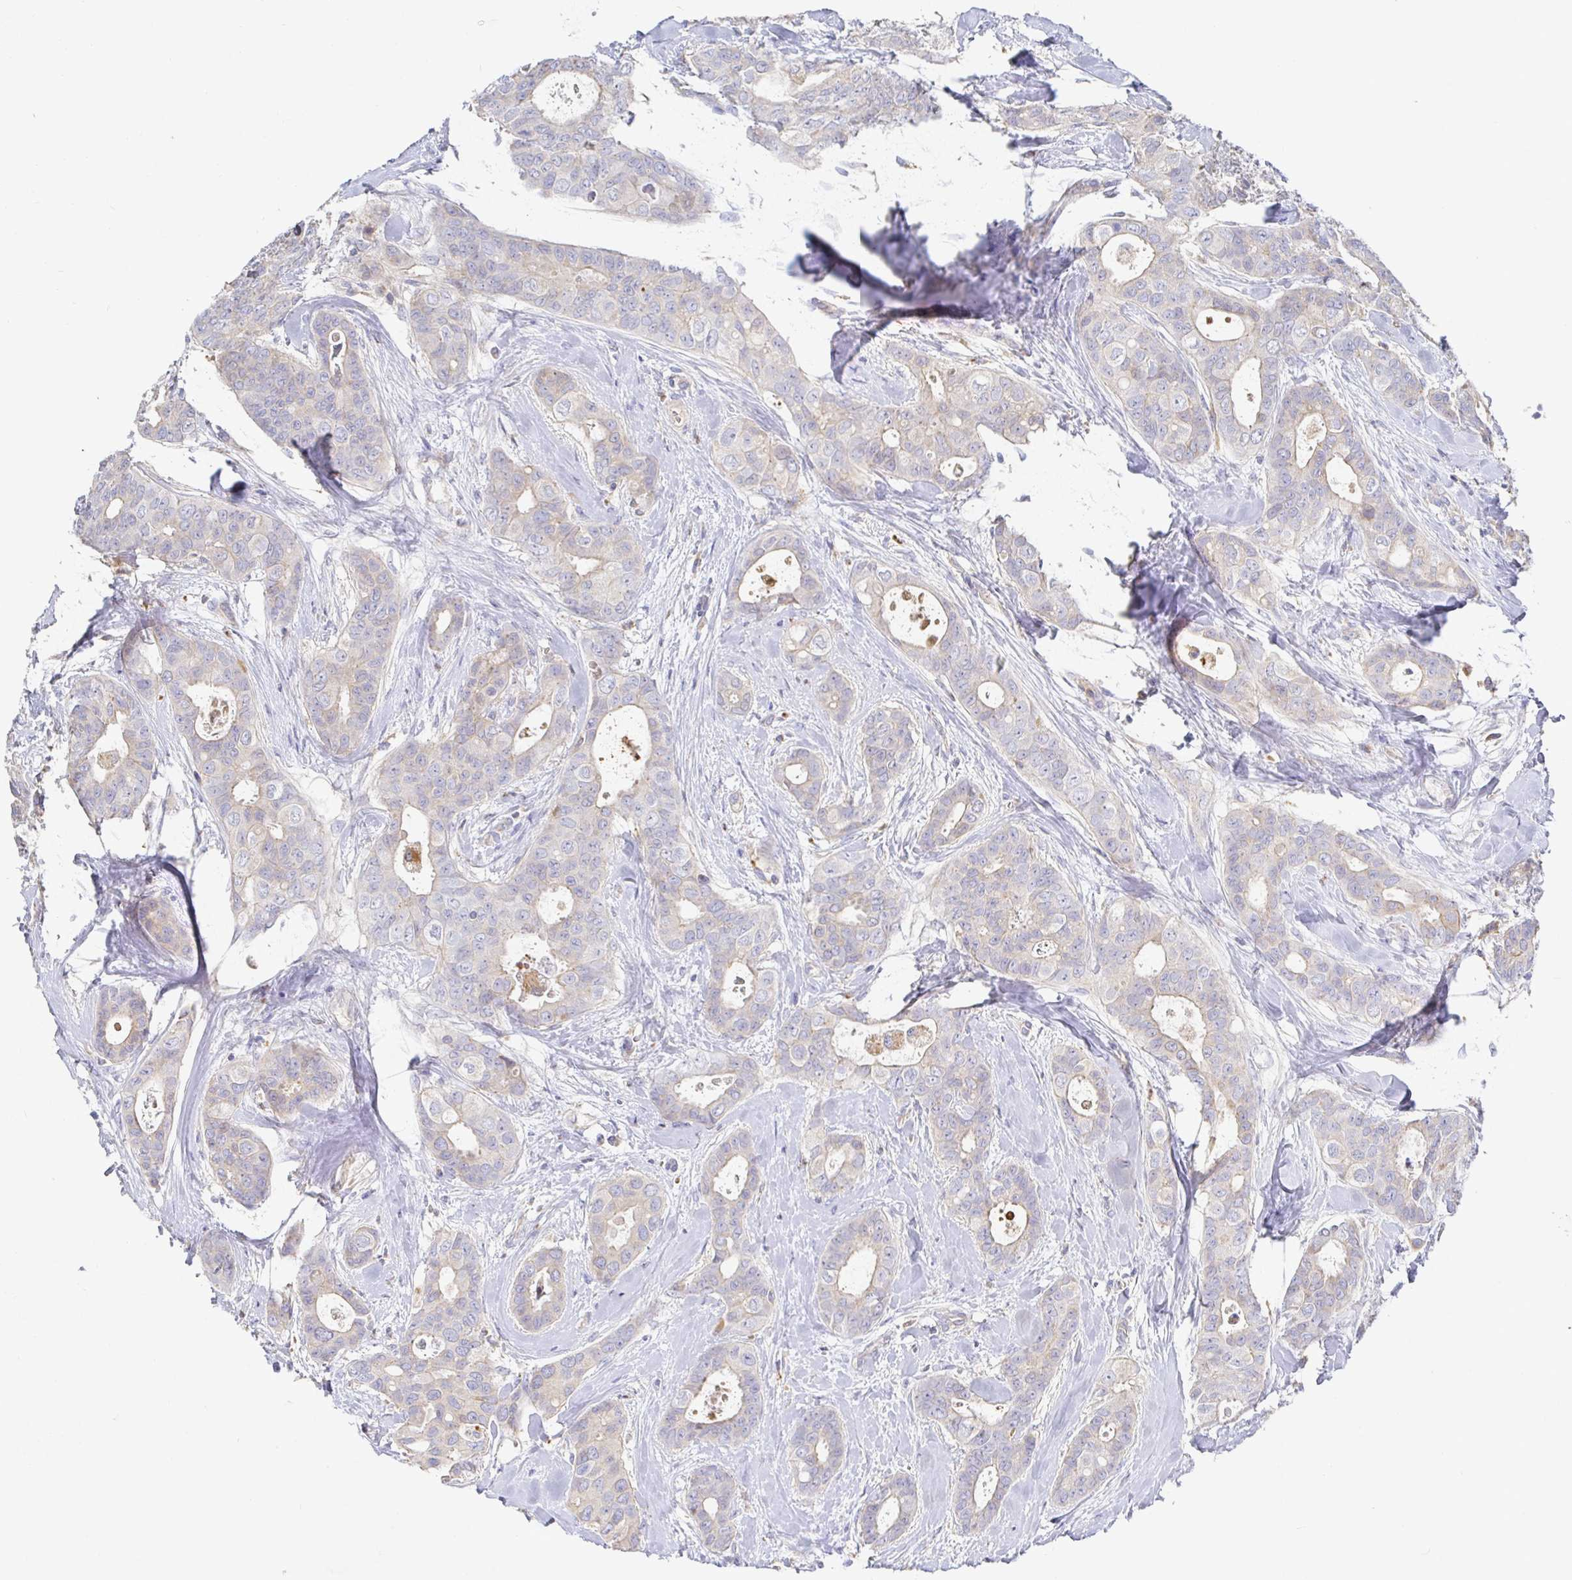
{"staining": {"intensity": "weak", "quantity": "<25%", "location": "cytoplasmic/membranous"}, "tissue": "breast cancer", "cell_type": "Tumor cells", "image_type": "cancer", "snomed": [{"axis": "morphology", "description": "Duct carcinoma"}, {"axis": "topography", "description": "Breast"}], "caption": "The histopathology image exhibits no staining of tumor cells in breast cancer (infiltrating ductal carcinoma).", "gene": "IRAK2", "patient": {"sex": "female", "age": 45}}